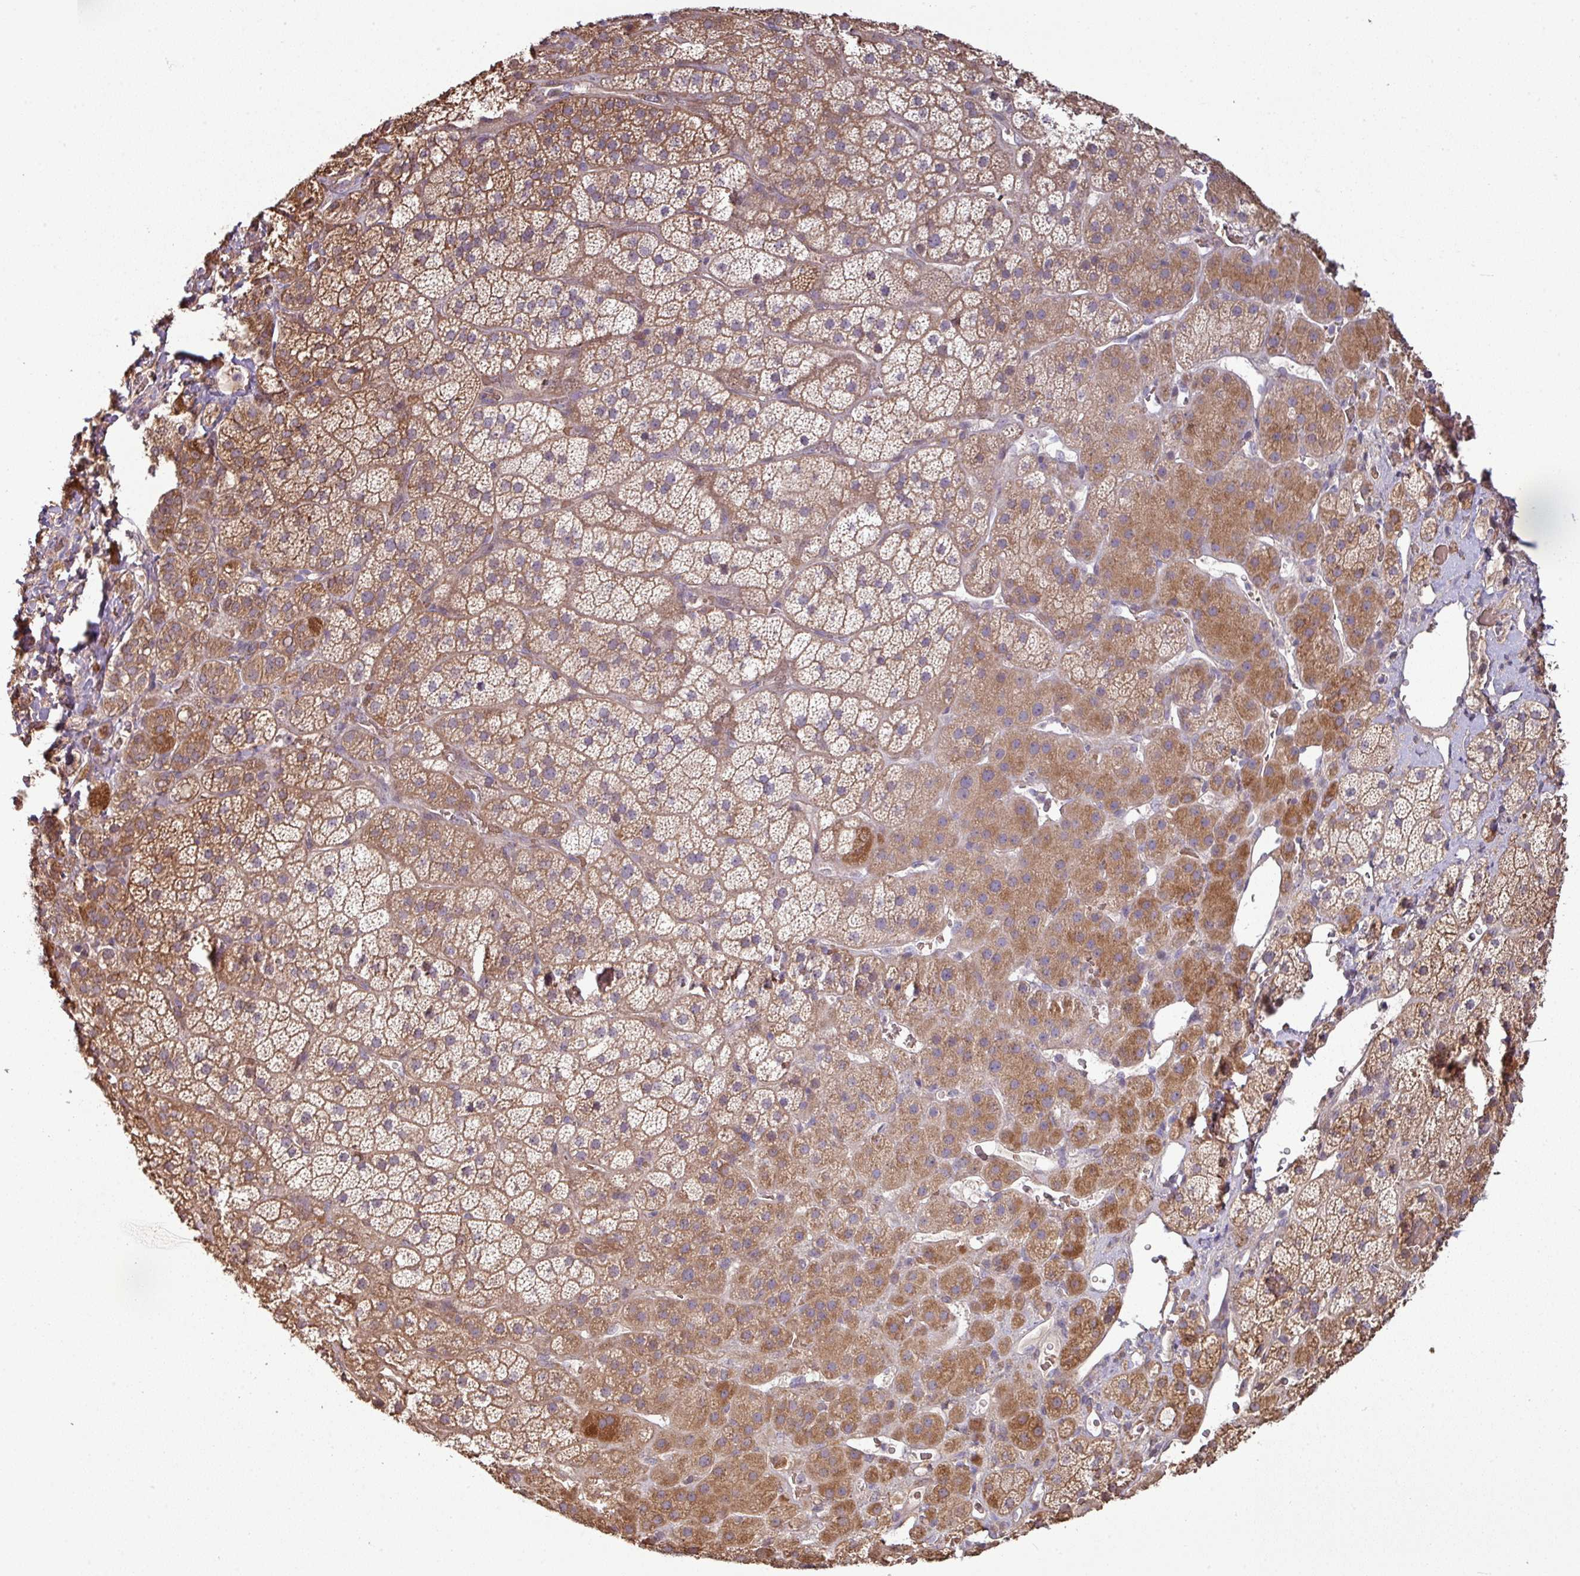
{"staining": {"intensity": "strong", "quantity": ">75%", "location": "cytoplasmic/membranous"}, "tissue": "adrenal gland", "cell_type": "Glandular cells", "image_type": "normal", "snomed": [{"axis": "morphology", "description": "Normal tissue, NOS"}, {"axis": "topography", "description": "Adrenal gland"}], "caption": "Immunohistochemical staining of unremarkable adrenal gland shows >75% levels of strong cytoplasmic/membranous protein expression in about >75% of glandular cells. (DAB IHC with brightfield microscopy, high magnification).", "gene": "NHSL2", "patient": {"sex": "male", "age": 57}}